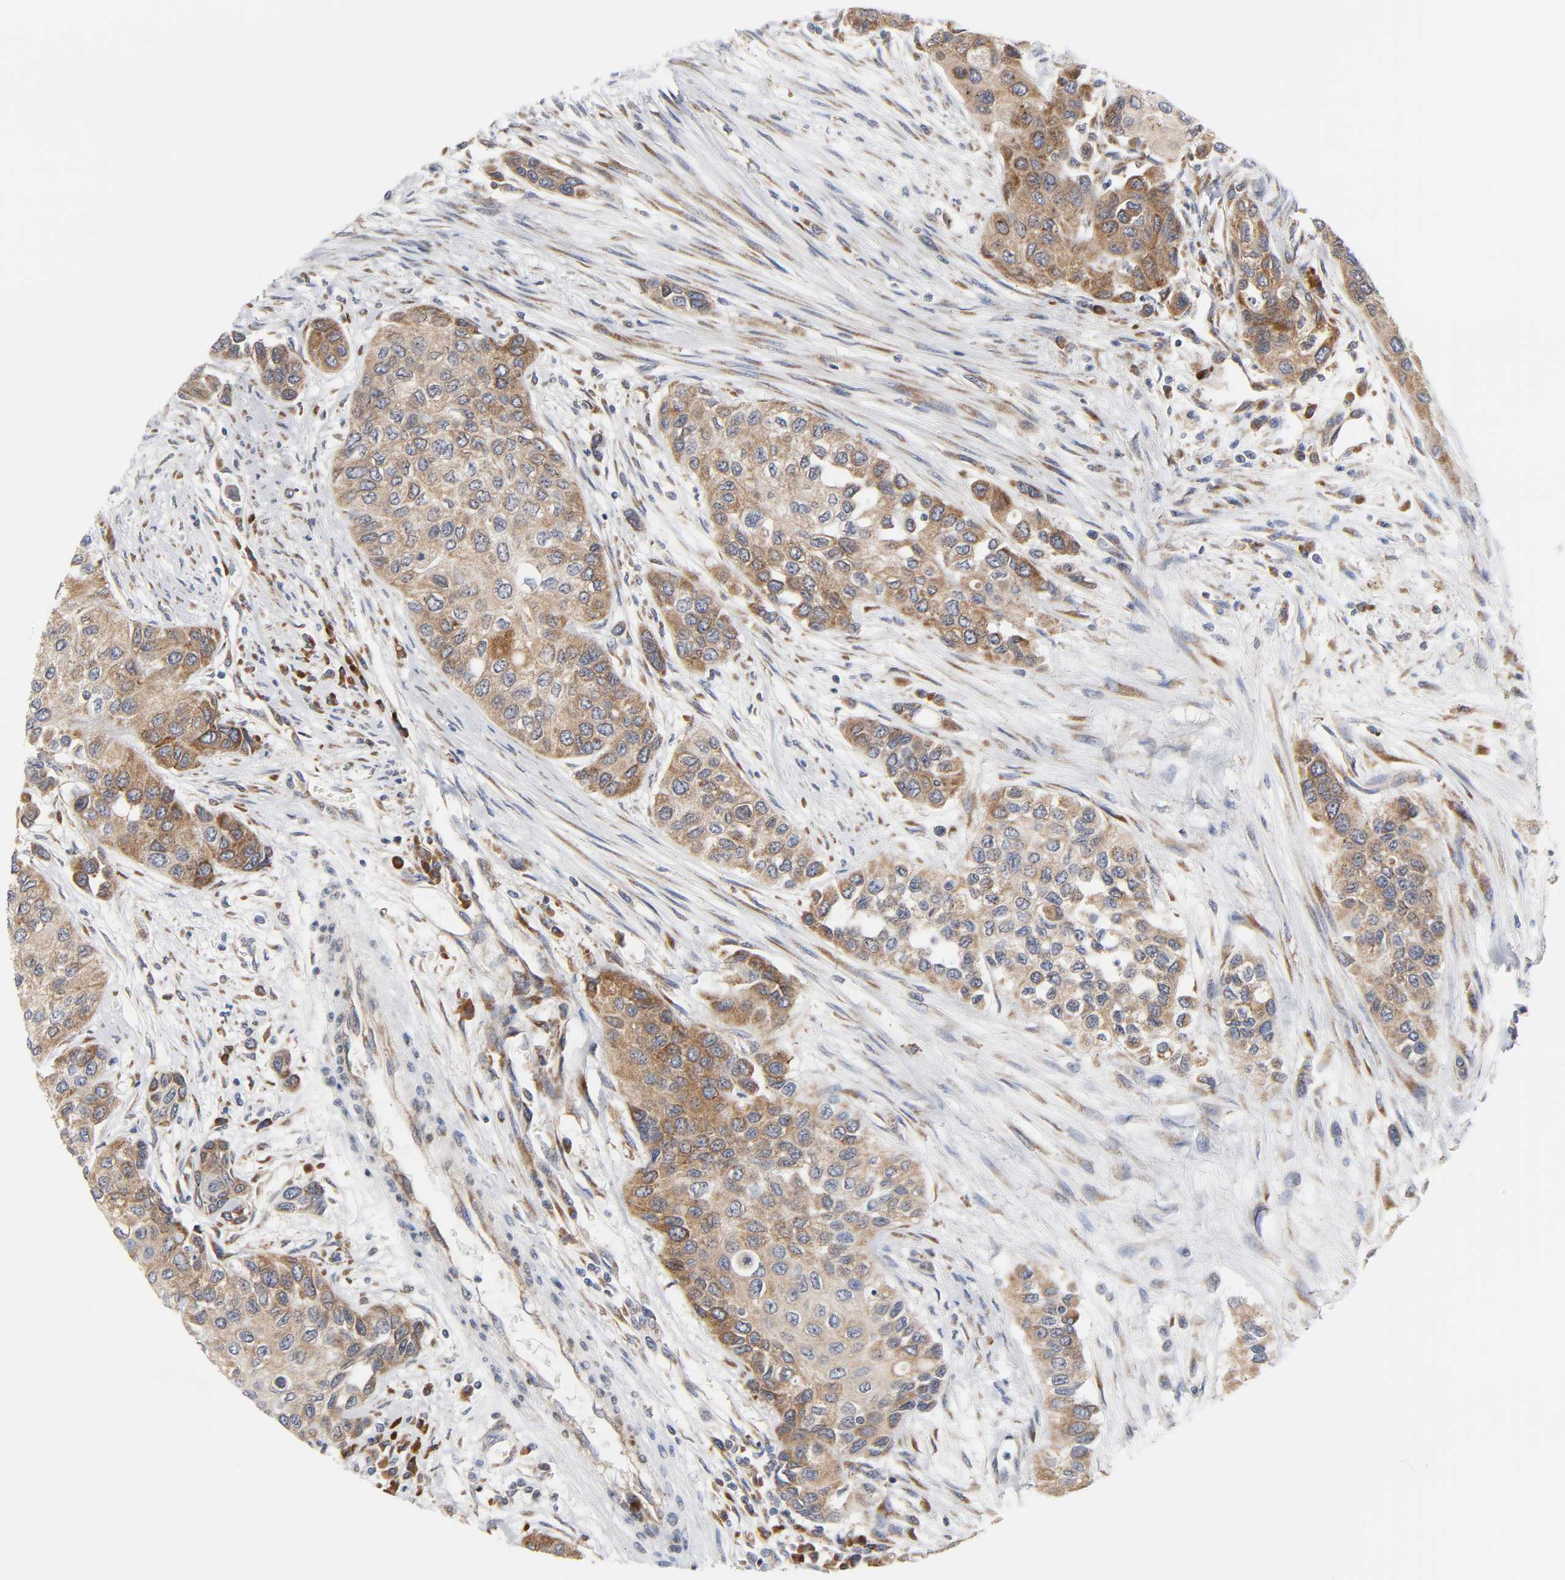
{"staining": {"intensity": "moderate", "quantity": ">75%", "location": "cytoplasmic/membranous"}, "tissue": "urothelial cancer", "cell_type": "Tumor cells", "image_type": "cancer", "snomed": [{"axis": "morphology", "description": "Urothelial carcinoma, High grade"}, {"axis": "topography", "description": "Urinary bladder"}], "caption": "A photomicrograph showing moderate cytoplasmic/membranous positivity in approximately >75% of tumor cells in urothelial cancer, as visualized by brown immunohistochemical staining.", "gene": "BAX", "patient": {"sex": "female", "age": 56}}